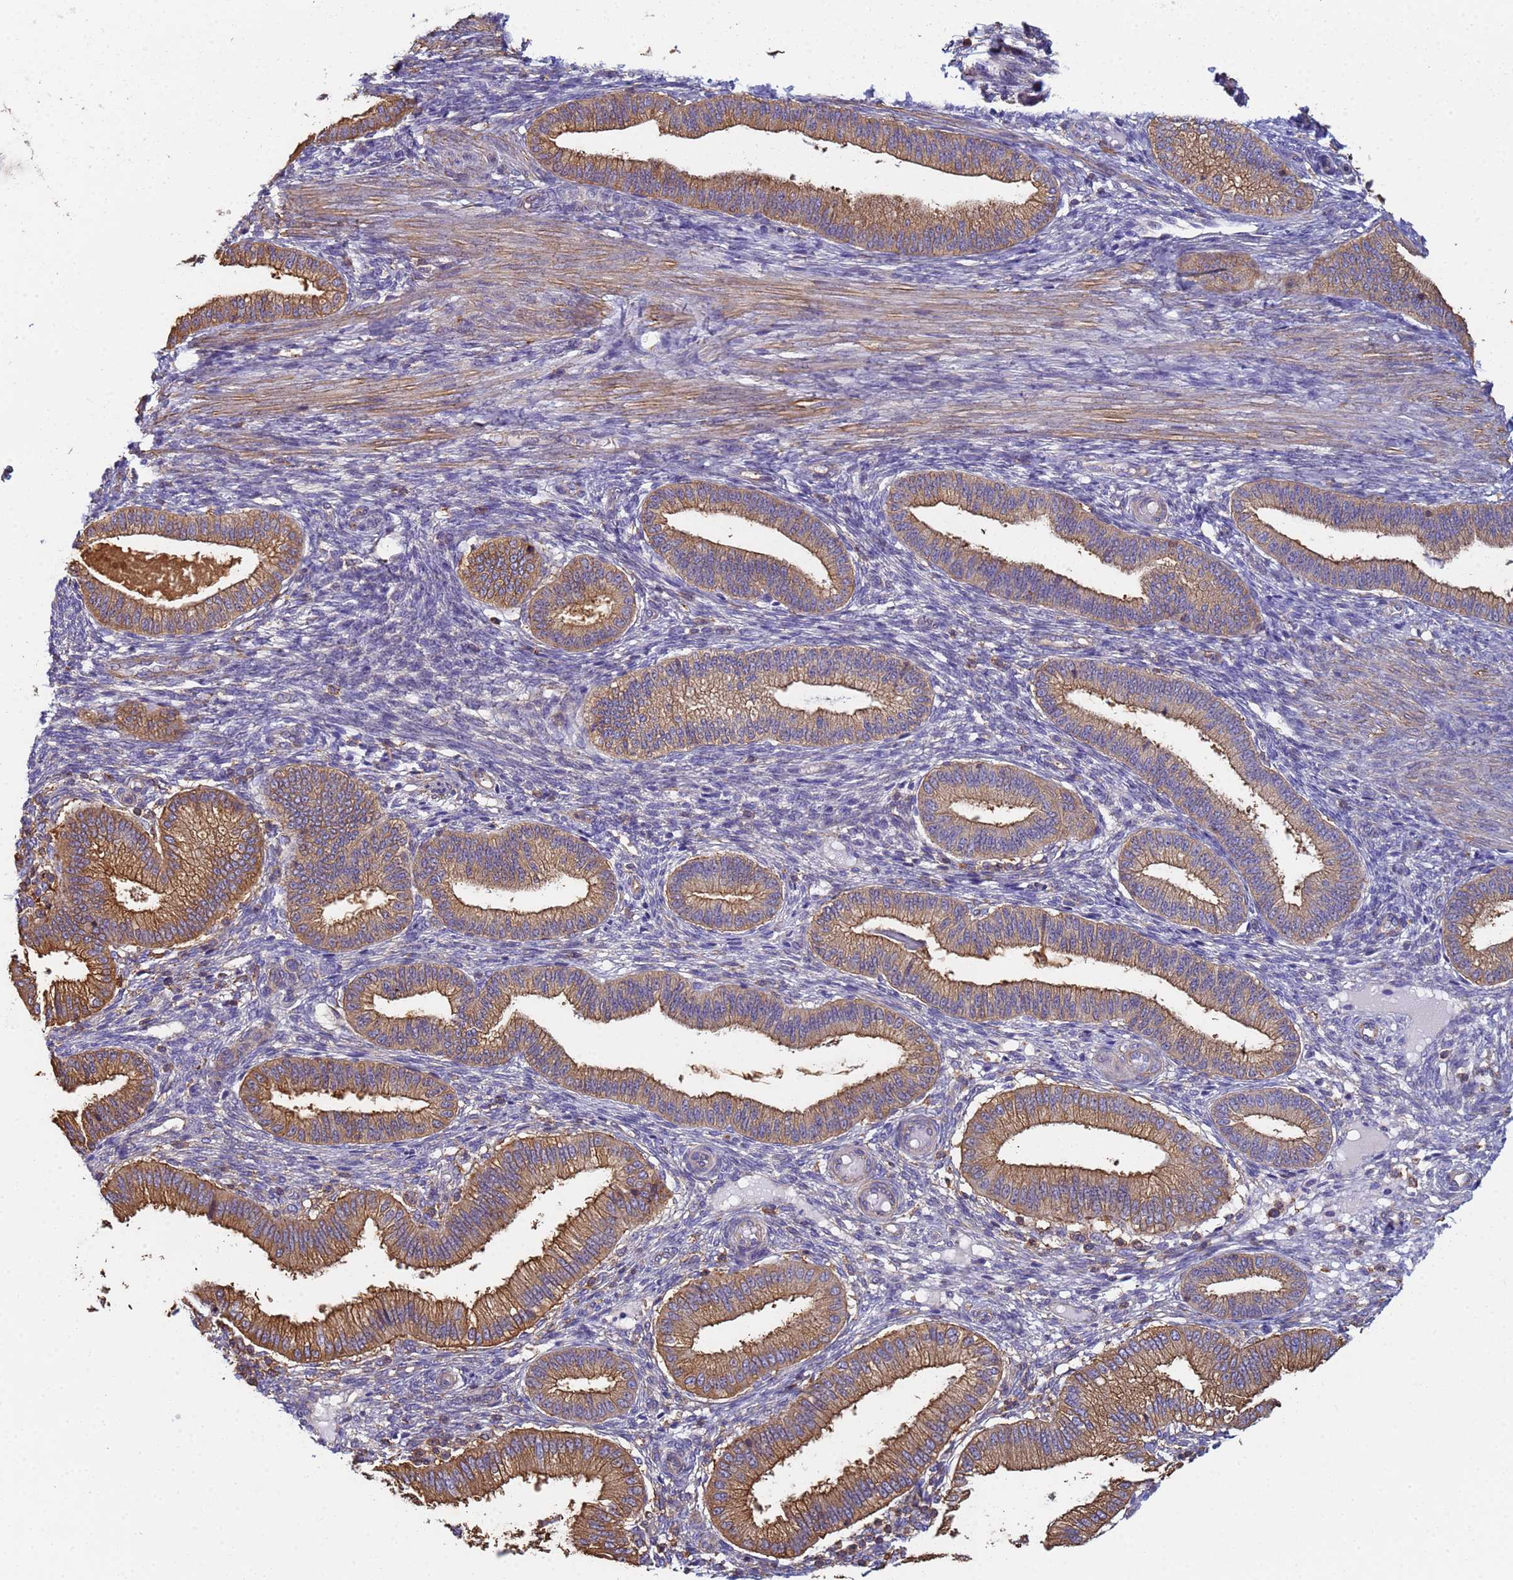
{"staining": {"intensity": "negative", "quantity": "none", "location": "none"}, "tissue": "endometrium", "cell_type": "Cells in endometrial stroma", "image_type": "normal", "snomed": [{"axis": "morphology", "description": "Normal tissue, NOS"}, {"axis": "topography", "description": "Endometrium"}], "caption": "Immunohistochemistry (IHC) of normal human endometrium displays no positivity in cells in endometrial stroma.", "gene": "ZNG1A", "patient": {"sex": "female", "age": 39}}